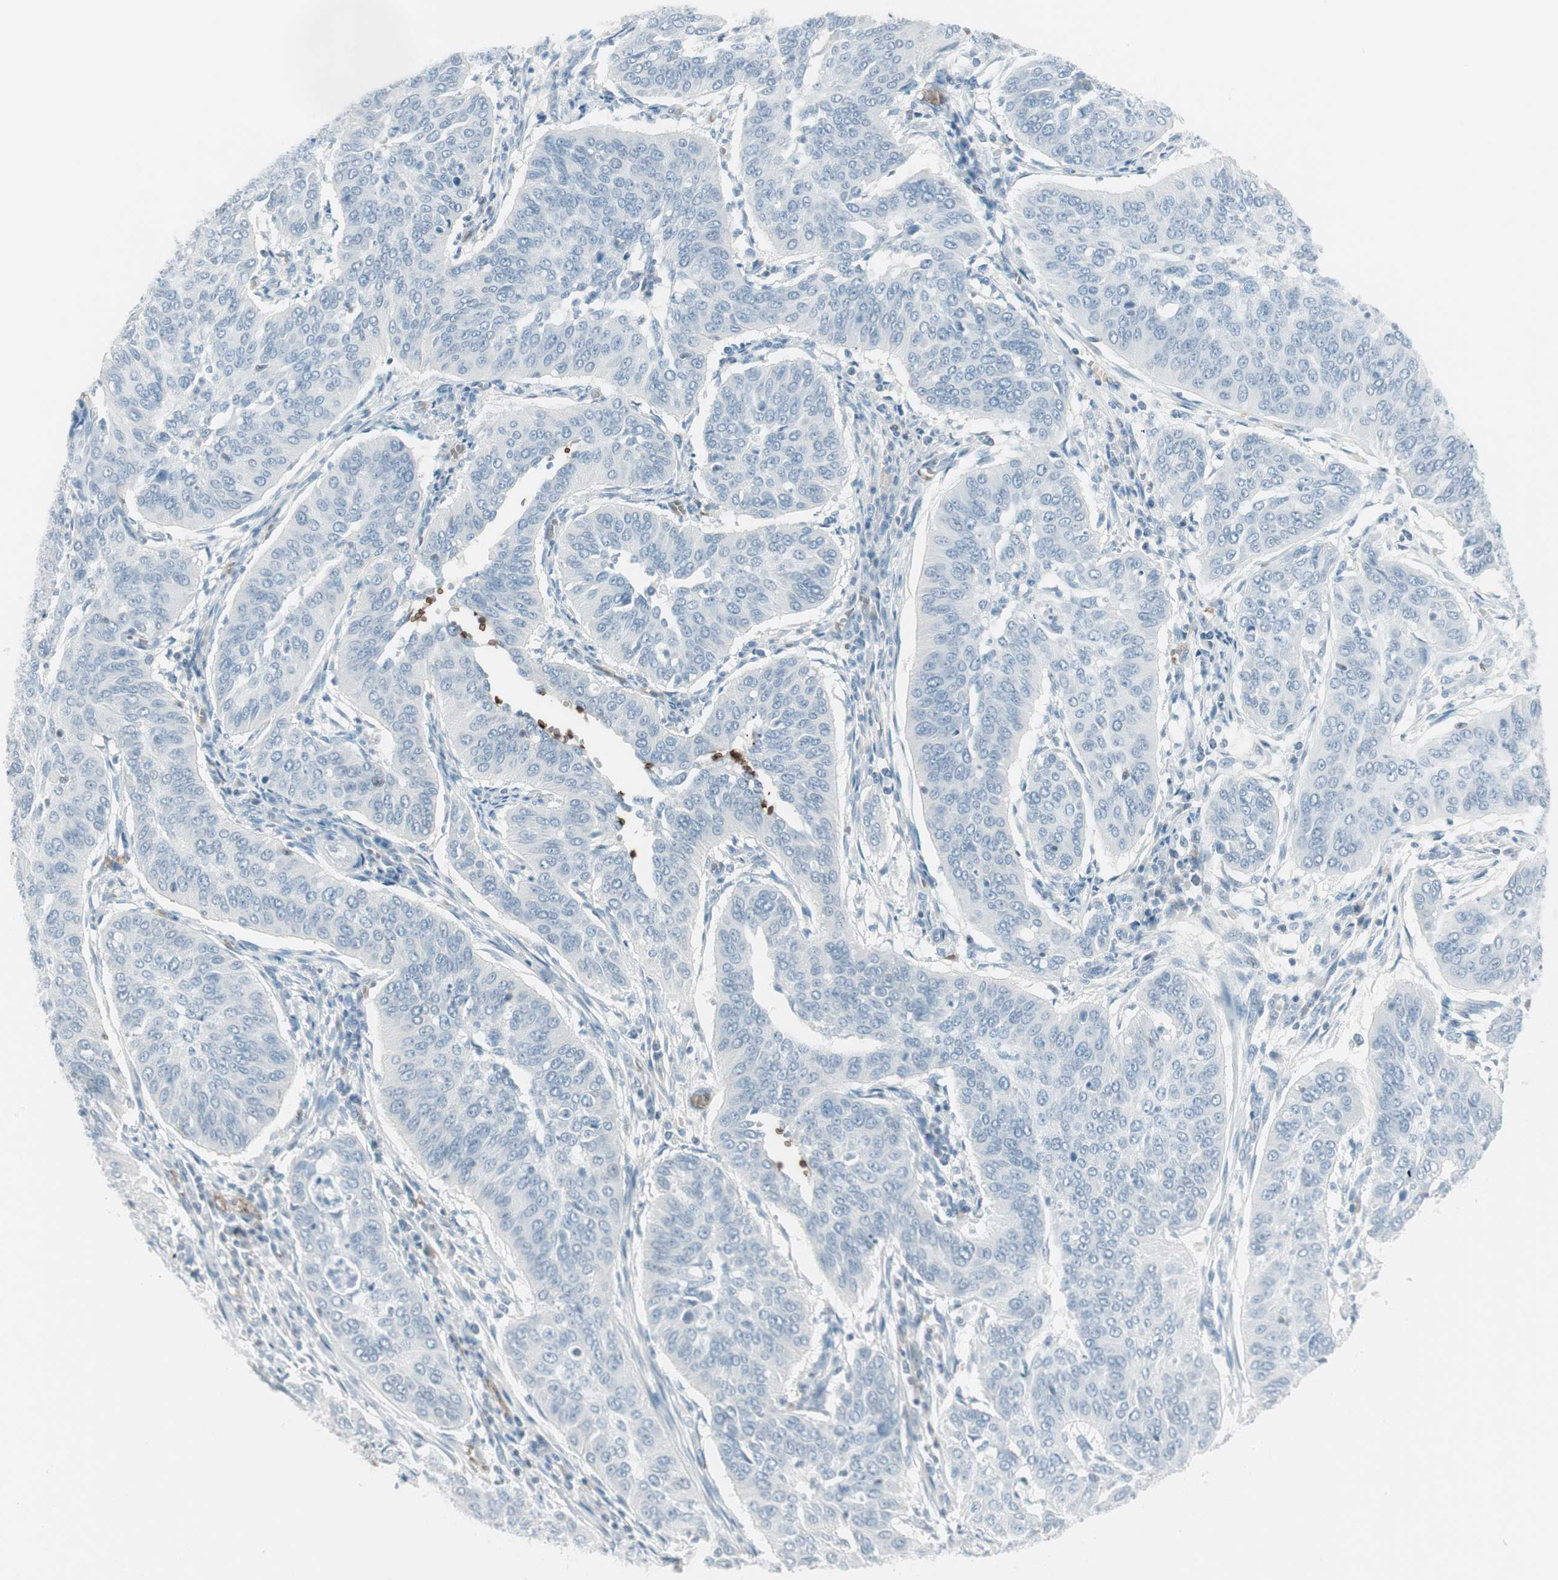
{"staining": {"intensity": "negative", "quantity": "none", "location": "none"}, "tissue": "cervical cancer", "cell_type": "Tumor cells", "image_type": "cancer", "snomed": [{"axis": "morphology", "description": "Normal tissue, NOS"}, {"axis": "morphology", "description": "Squamous cell carcinoma, NOS"}, {"axis": "topography", "description": "Cervix"}], "caption": "Tumor cells are negative for brown protein staining in squamous cell carcinoma (cervical). (DAB IHC, high magnification).", "gene": "MAP4K1", "patient": {"sex": "female", "age": 39}}